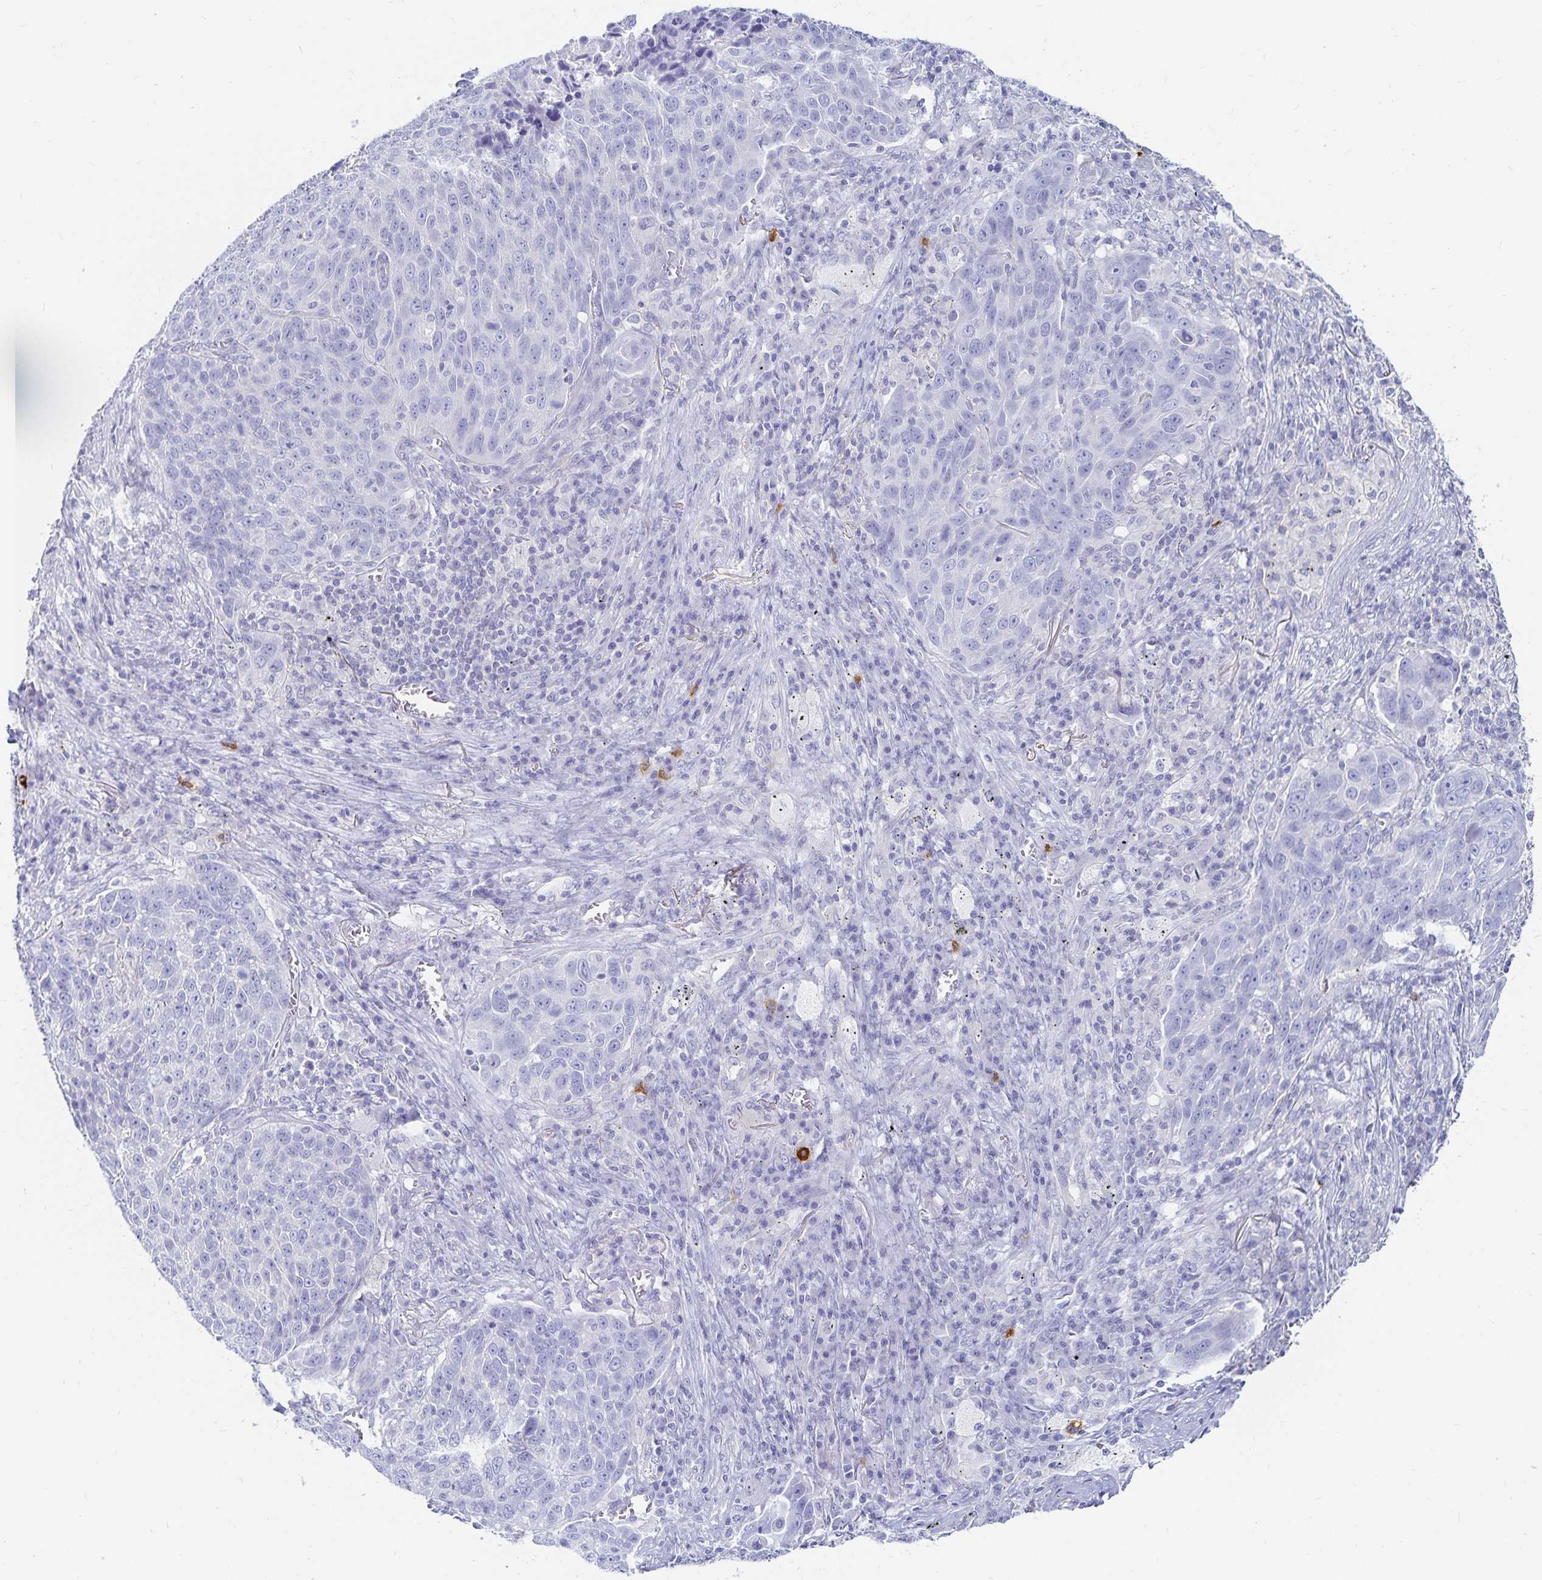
{"staining": {"intensity": "negative", "quantity": "none", "location": "none"}, "tissue": "lung cancer", "cell_type": "Tumor cells", "image_type": "cancer", "snomed": [{"axis": "morphology", "description": "Squamous cell carcinoma, NOS"}, {"axis": "topography", "description": "Lung"}], "caption": "There is no significant positivity in tumor cells of lung squamous cell carcinoma.", "gene": "TNIP1", "patient": {"sex": "male", "age": 78}}